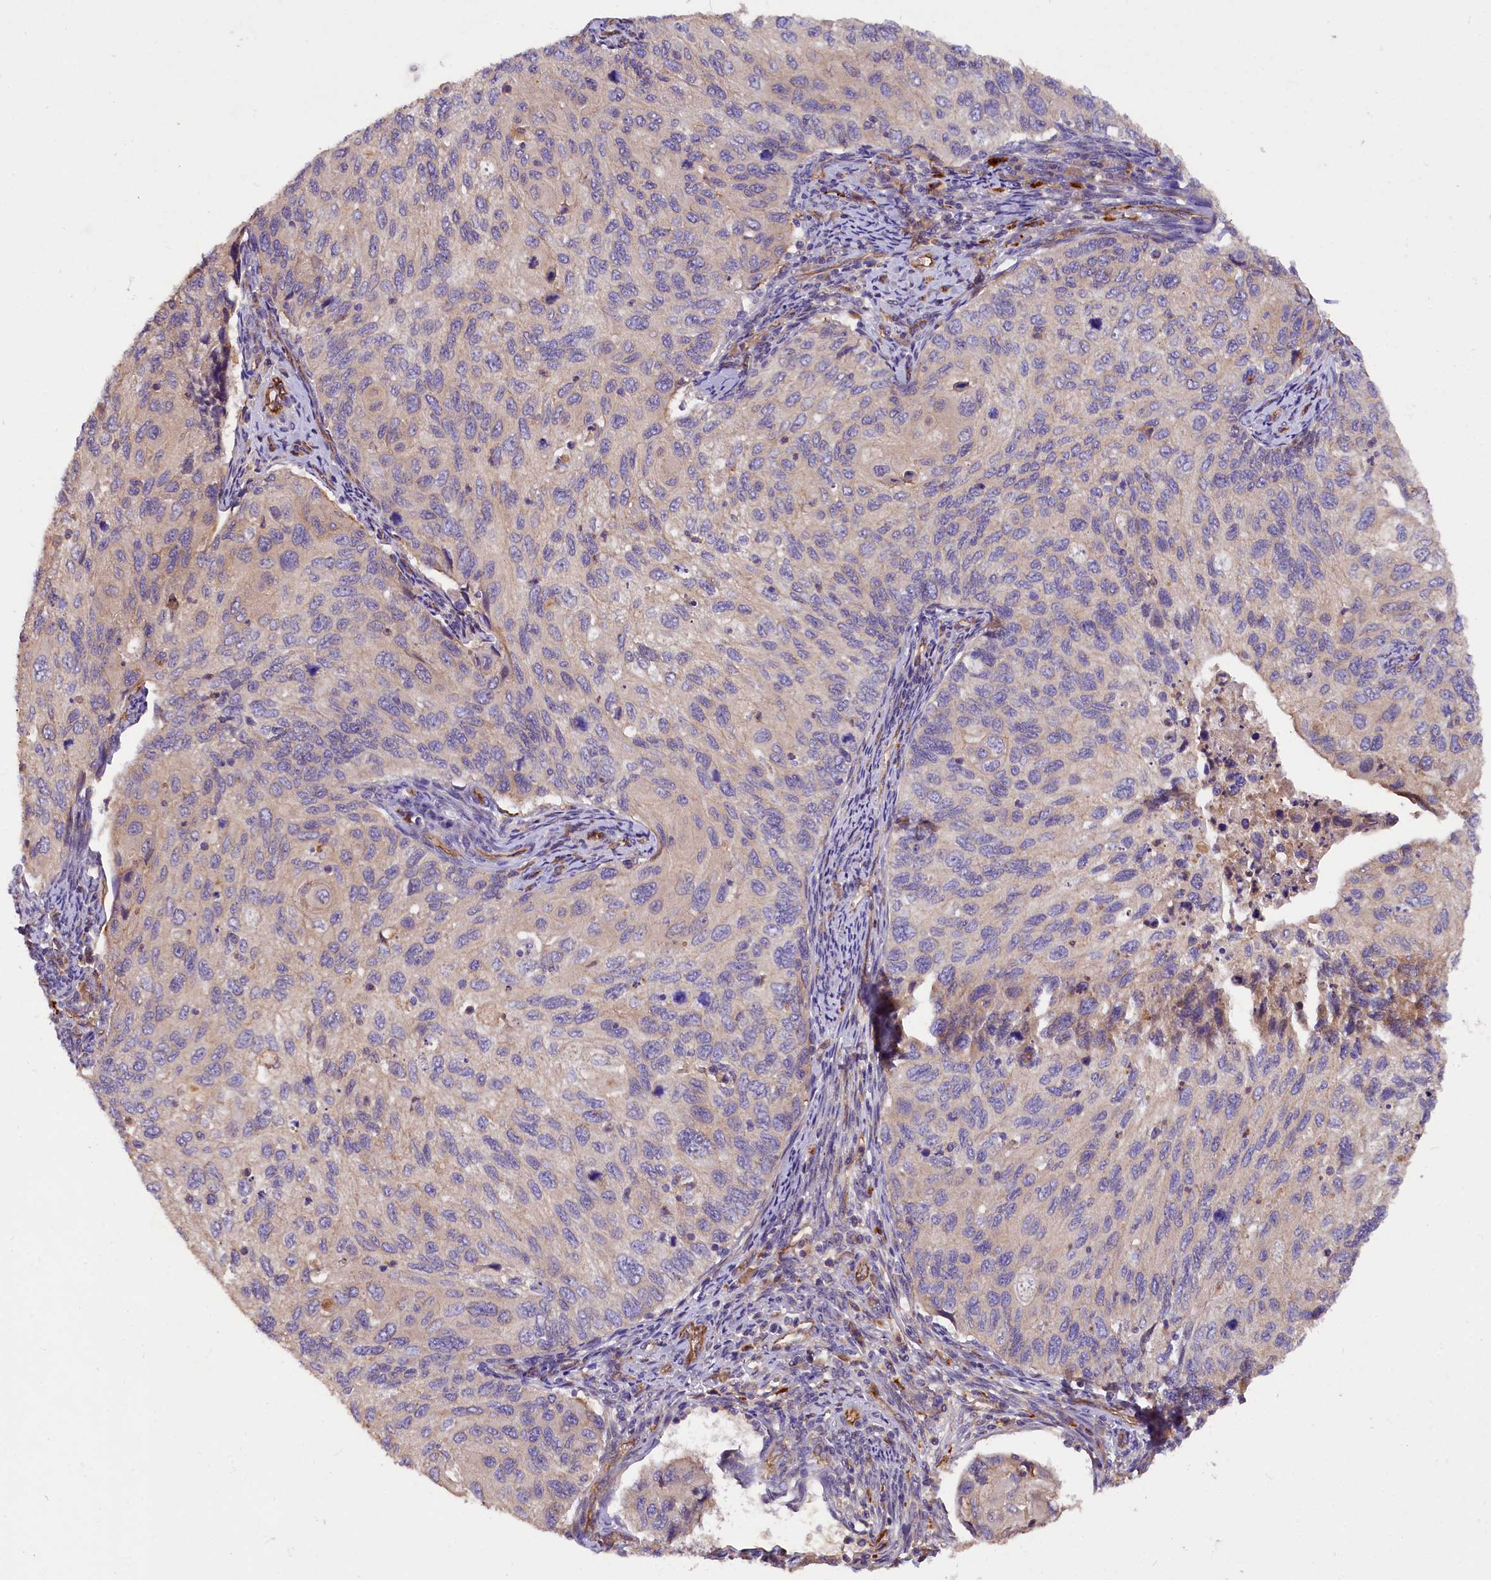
{"staining": {"intensity": "negative", "quantity": "none", "location": "none"}, "tissue": "cervical cancer", "cell_type": "Tumor cells", "image_type": "cancer", "snomed": [{"axis": "morphology", "description": "Squamous cell carcinoma, NOS"}, {"axis": "topography", "description": "Cervix"}], "caption": "Tumor cells show no significant staining in cervical squamous cell carcinoma.", "gene": "ERMARD", "patient": {"sex": "female", "age": 70}}